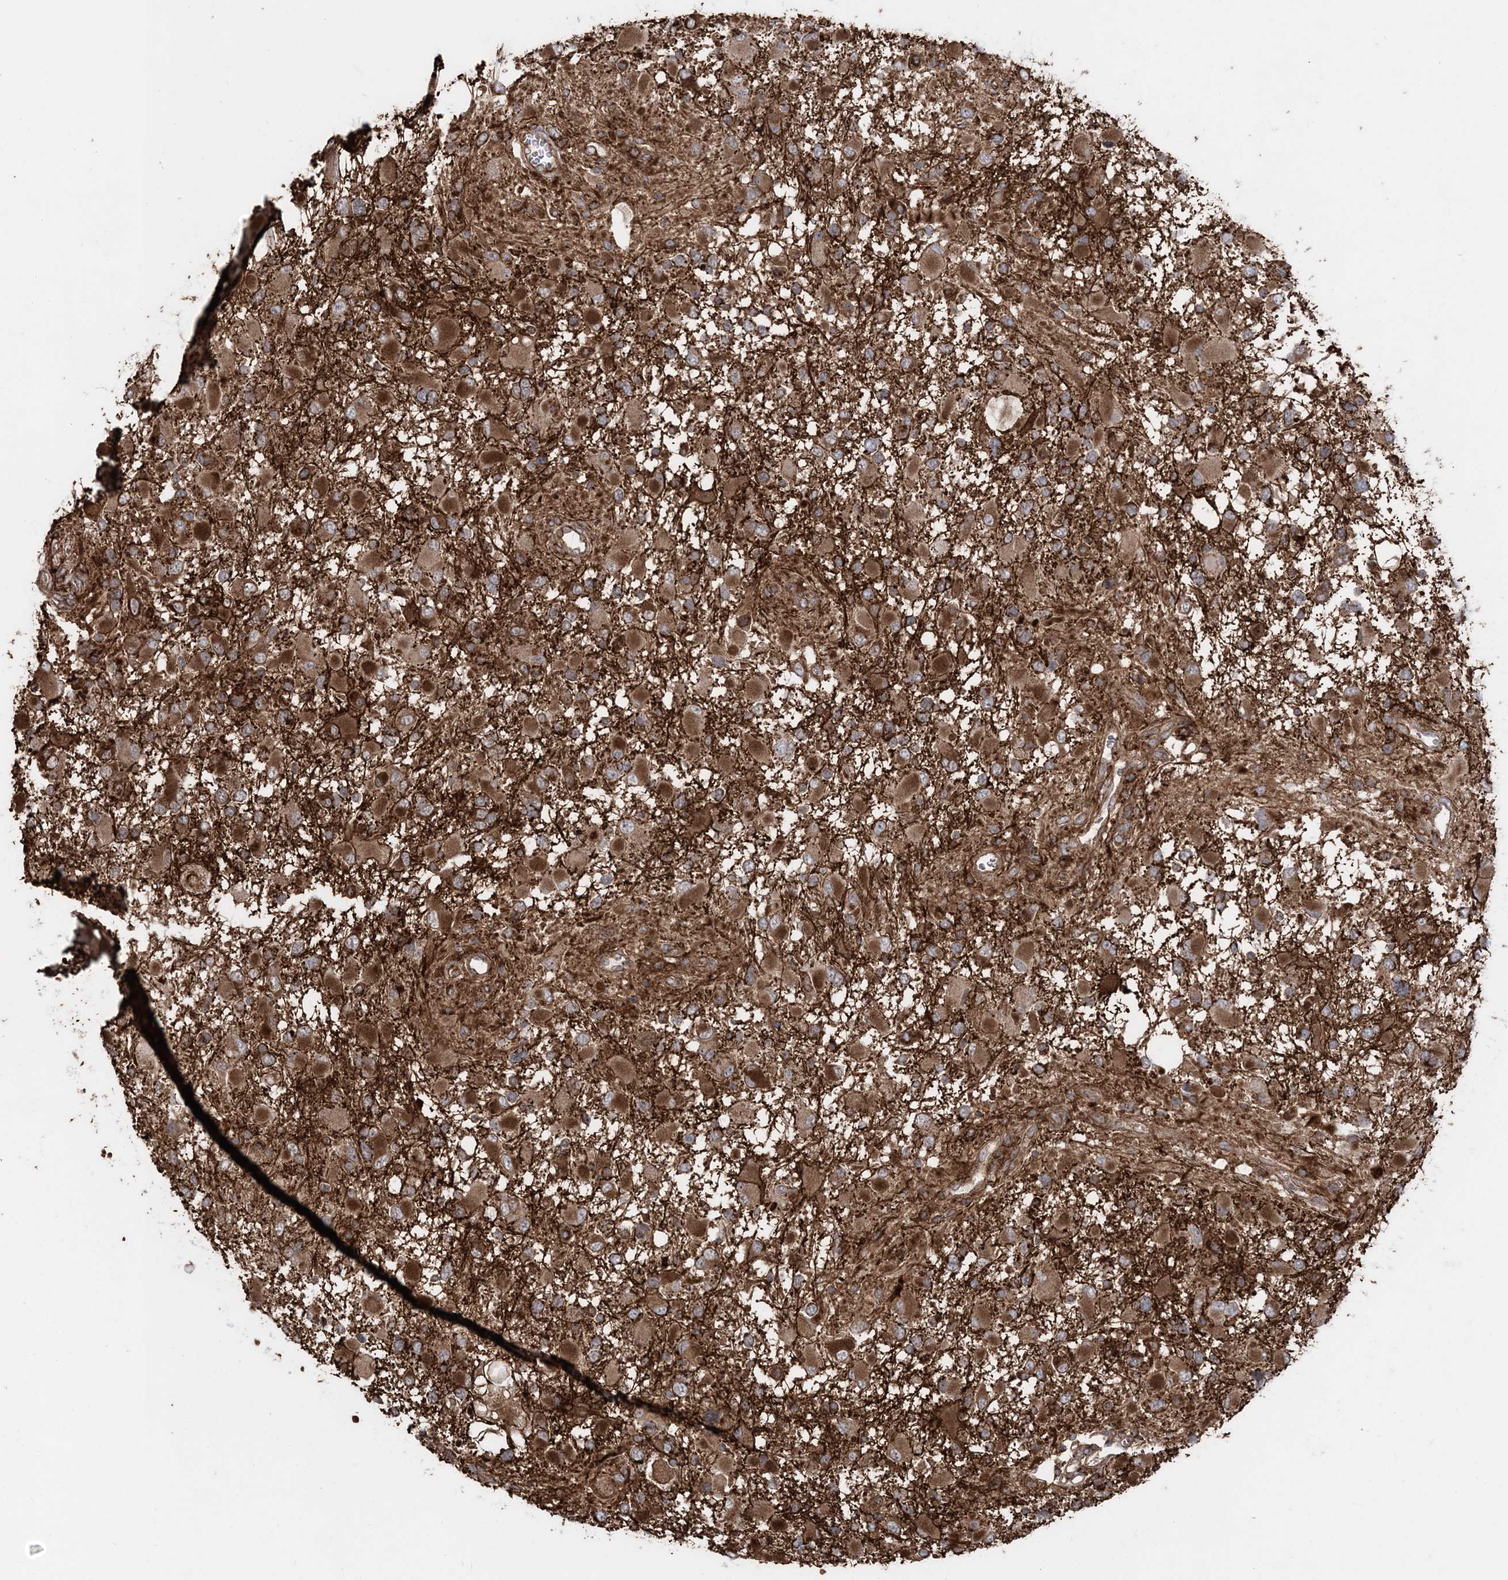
{"staining": {"intensity": "strong", "quantity": ">75%", "location": "cytoplasmic/membranous"}, "tissue": "glioma", "cell_type": "Tumor cells", "image_type": "cancer", "snomed": [{"axis": "morphology", "description": "Glioma, malignant, High grade"}, {"axis": "topography", "description": "Brain"}], "caption": "About >75% of tumor cells in human malignant high-grade glioma exhibit strong cytoplasmic/membranous protein positivity as visualized by brown immunohistochemical staining.", "gene": "LRPPRC", "patient": {"sex": "male", "age": 53}}